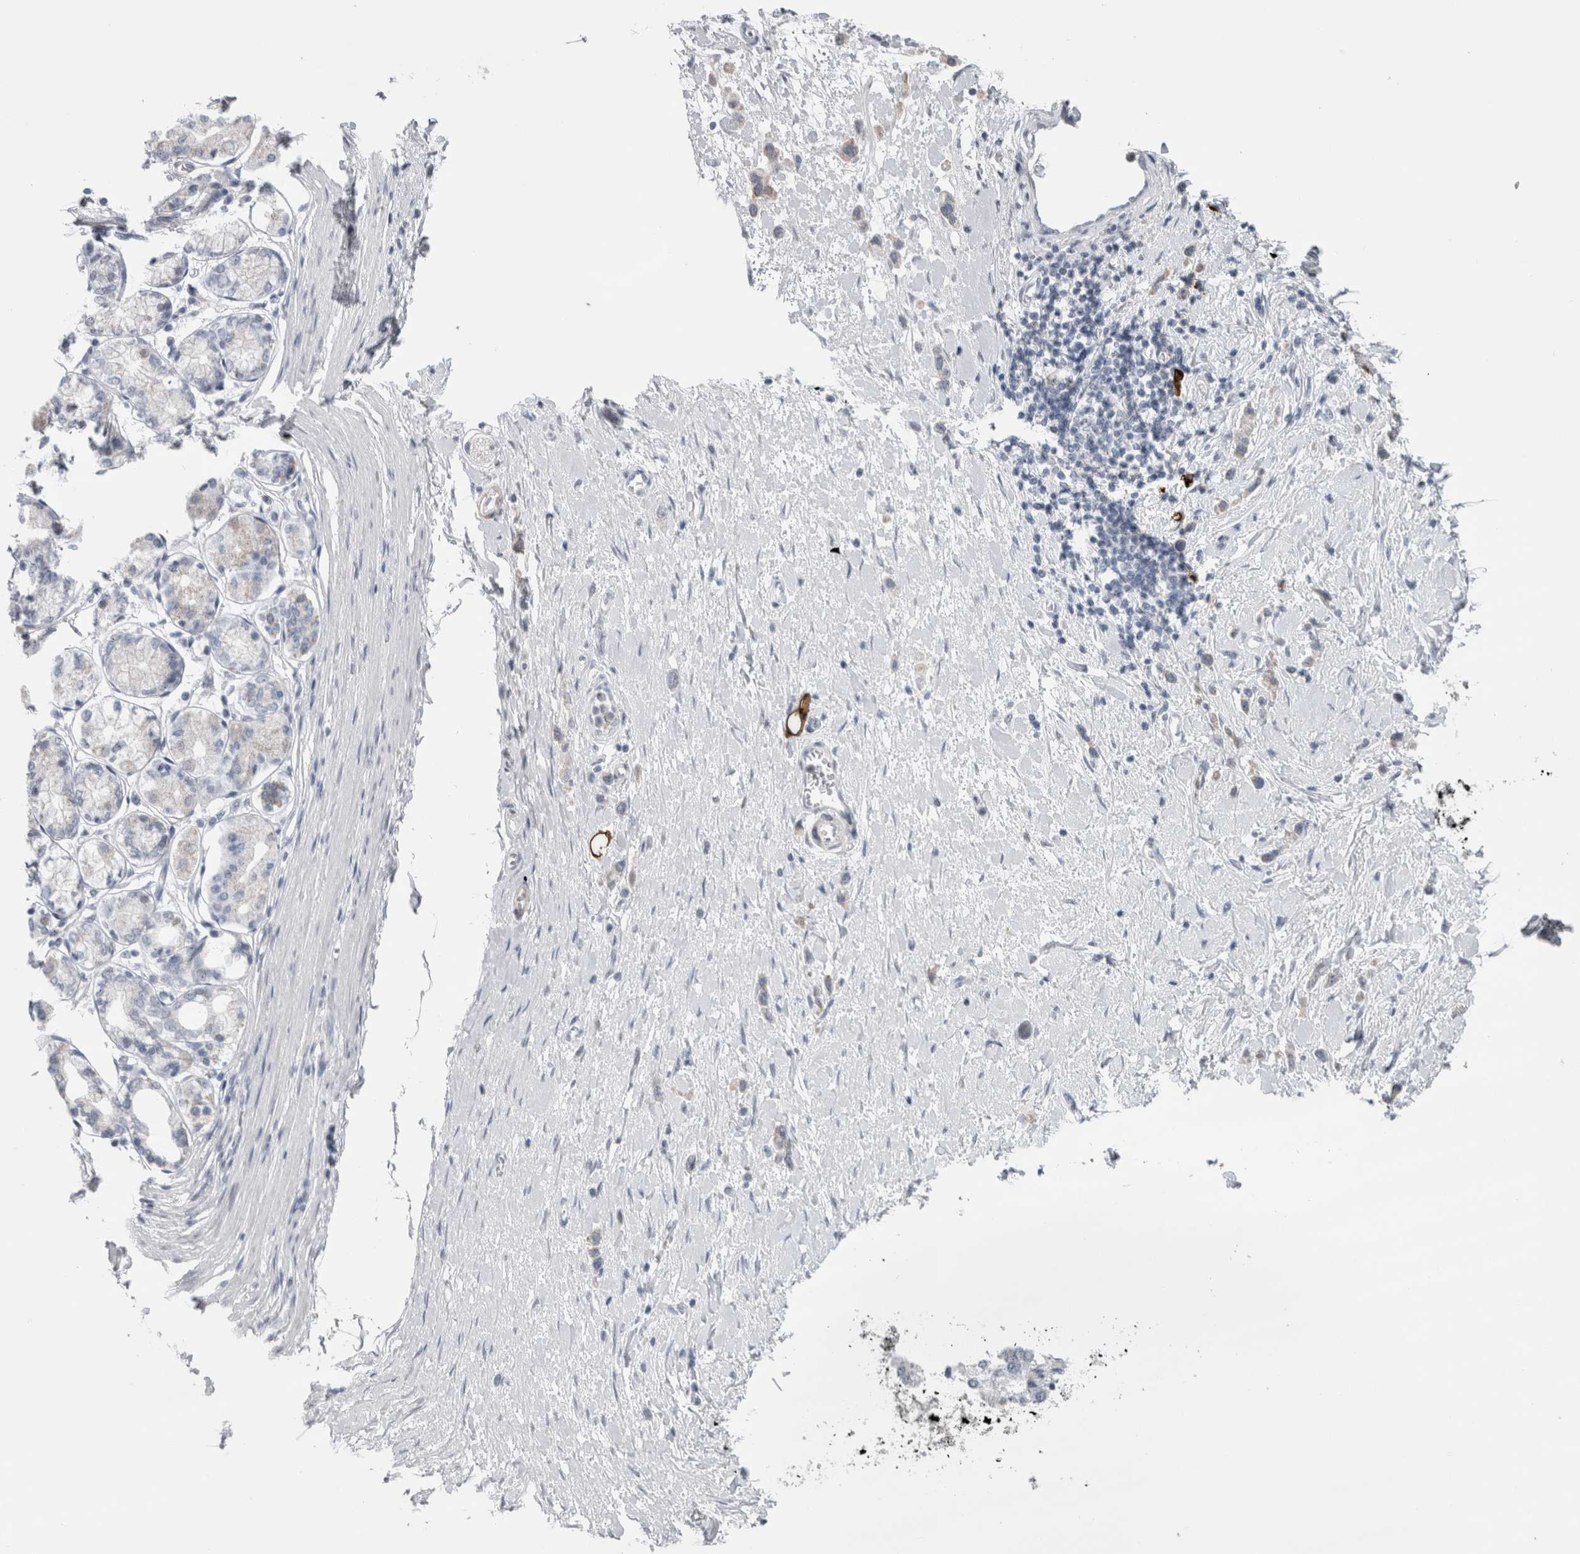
{"staining": {"intensity": "negative", "quantity": "none", "location": "none"}, "tissue": "stomach cancer", "cell_type": "Tumor cells", "image_type": "cancer", "snomed": [{"axis": "morphology", "description": "Adenocarcinoma, NOS"}, {"axis": "topography", "description": "Stomach"}], "caption": "The micrograph reveals no staining of tumor cells in stomach cancer.", "gene": "PLIN1", "patient": {"sex": "female", "age": 65}}